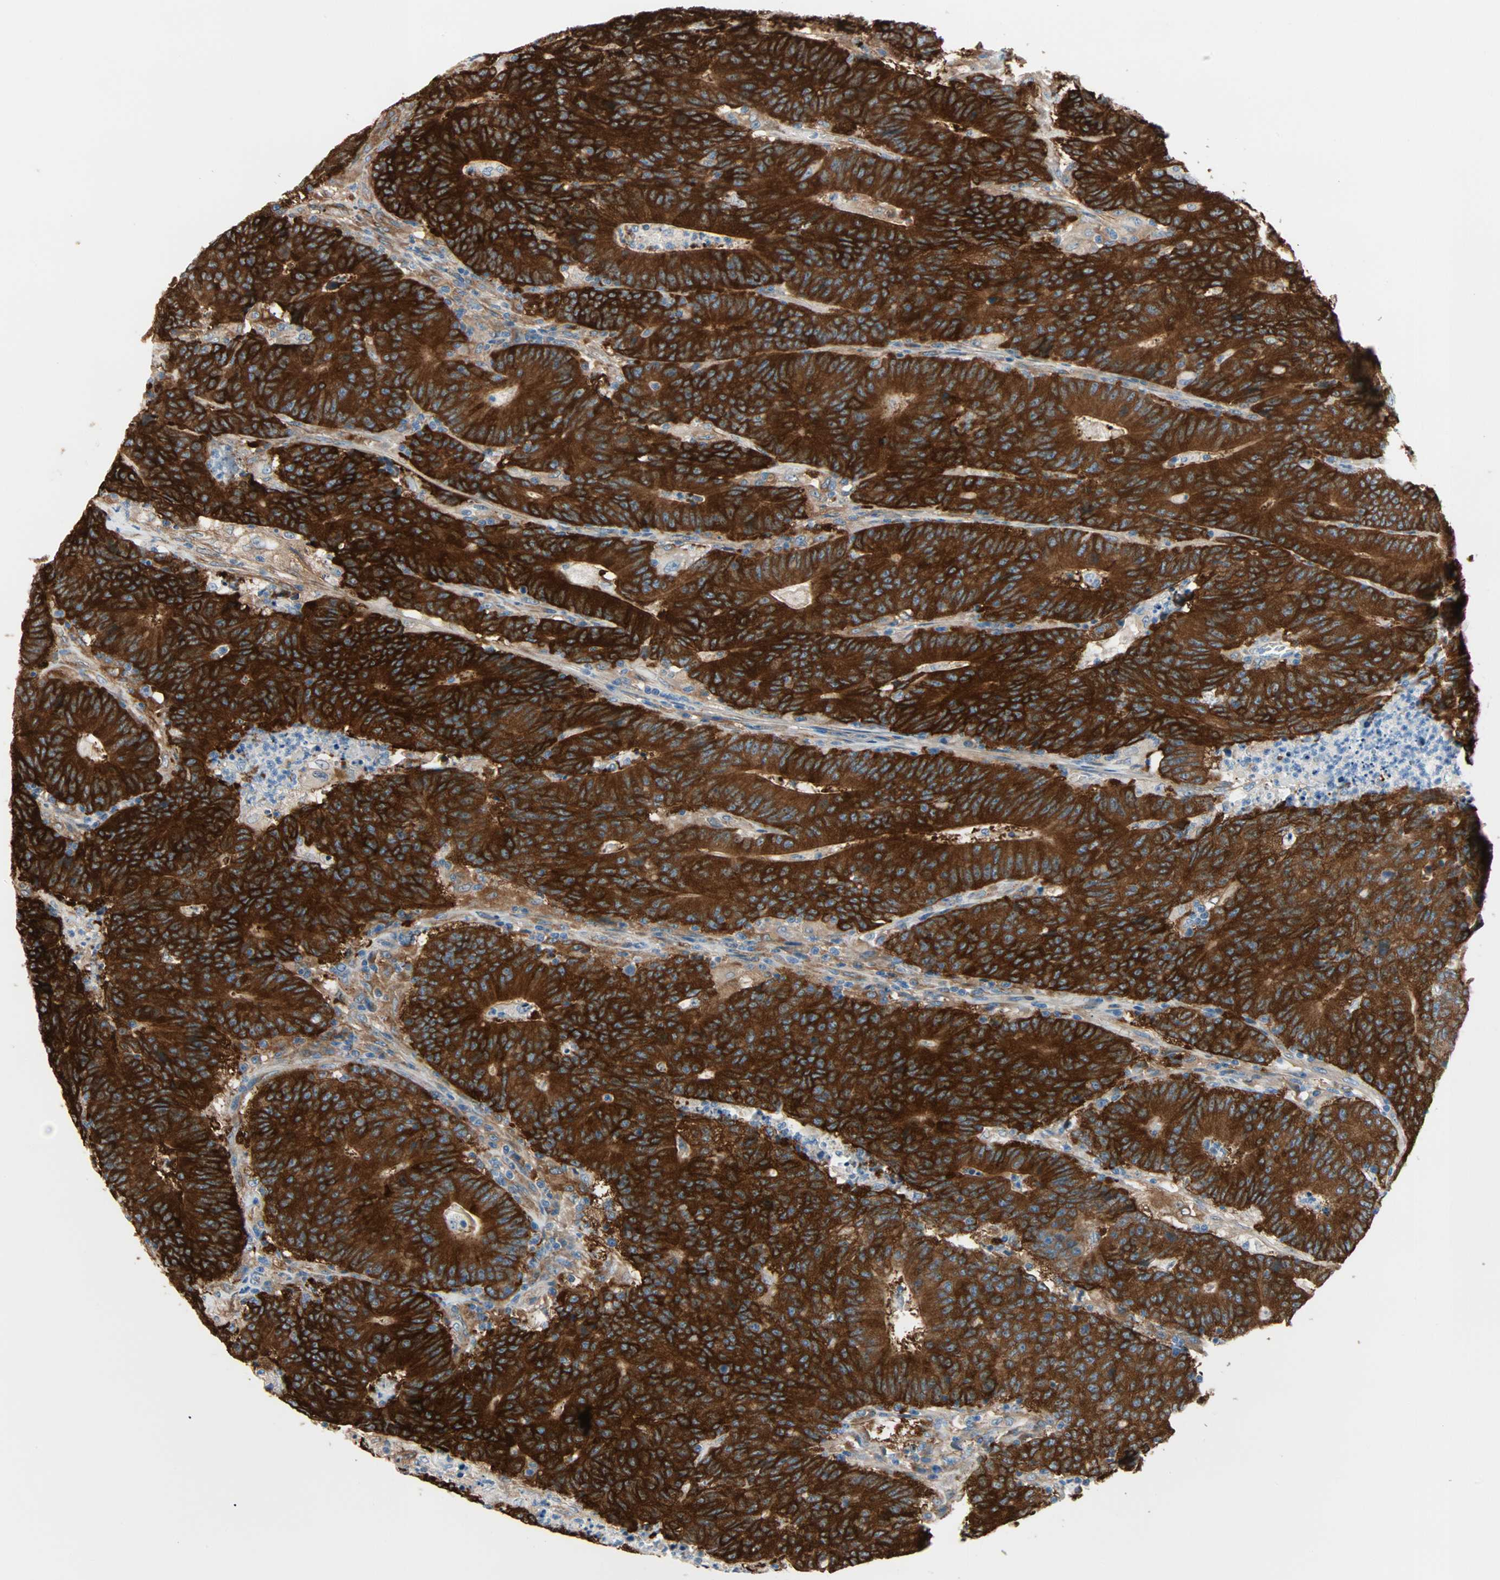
{"staining": {"intensity": "strong", "quantity": ">75%", "location": "cytoplasmic/membranous"}, "tissue": "colorectal cancer", "cell_type": "Tumor cells", "image_type": "cancer", "snomed": [{"axis": "morphology", "description": "Normal tissue, NOS"}, {"axis": "morphology", "description": "Adenocarcinoma, NOS"}, {"axis": "topography", "description": "Colon"}], "caption": "The photomicrograph demonstrates staining of colorectal adenocarcinoma, revealing strong cytoplasmic/membranous protein positivity (brown color) within tumor cells.", "gene": "EPB41L2", "patient": {"sex": "female", "age": 75}}